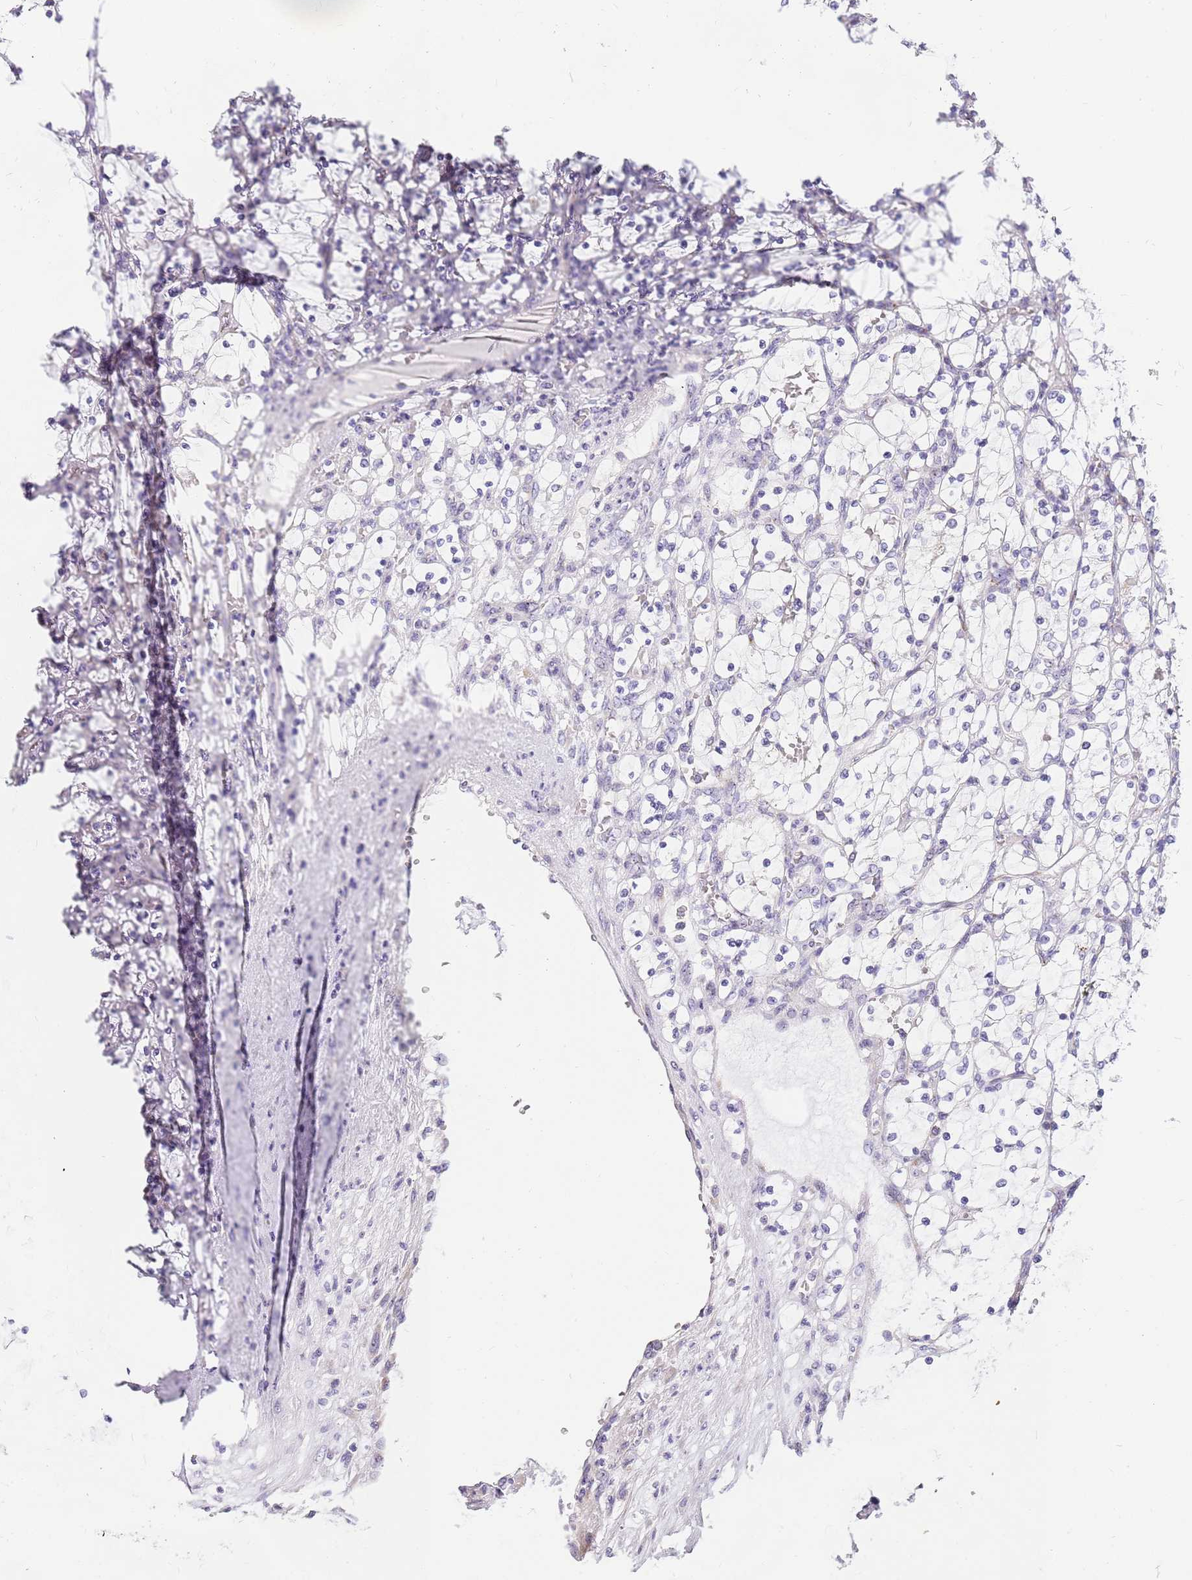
{"staining": {"intensity": "negative", "quantity": "none", "location": "none"}, "tissue": "renal cancer", "cell_type": "Tumor cells", "image_type": "cancer", "snomed": [{"axis": "morphology", "description": "Adenocarcinoma, NOS"}, {"axis": "topography", "description": "Kidney"}], "caption": "Human renal adenocarcinoma stained for a protein using IHC shows no expression in tumor cells.", "gene": "DNAJA3", "patient": {"sex": "female", "age": 69}}